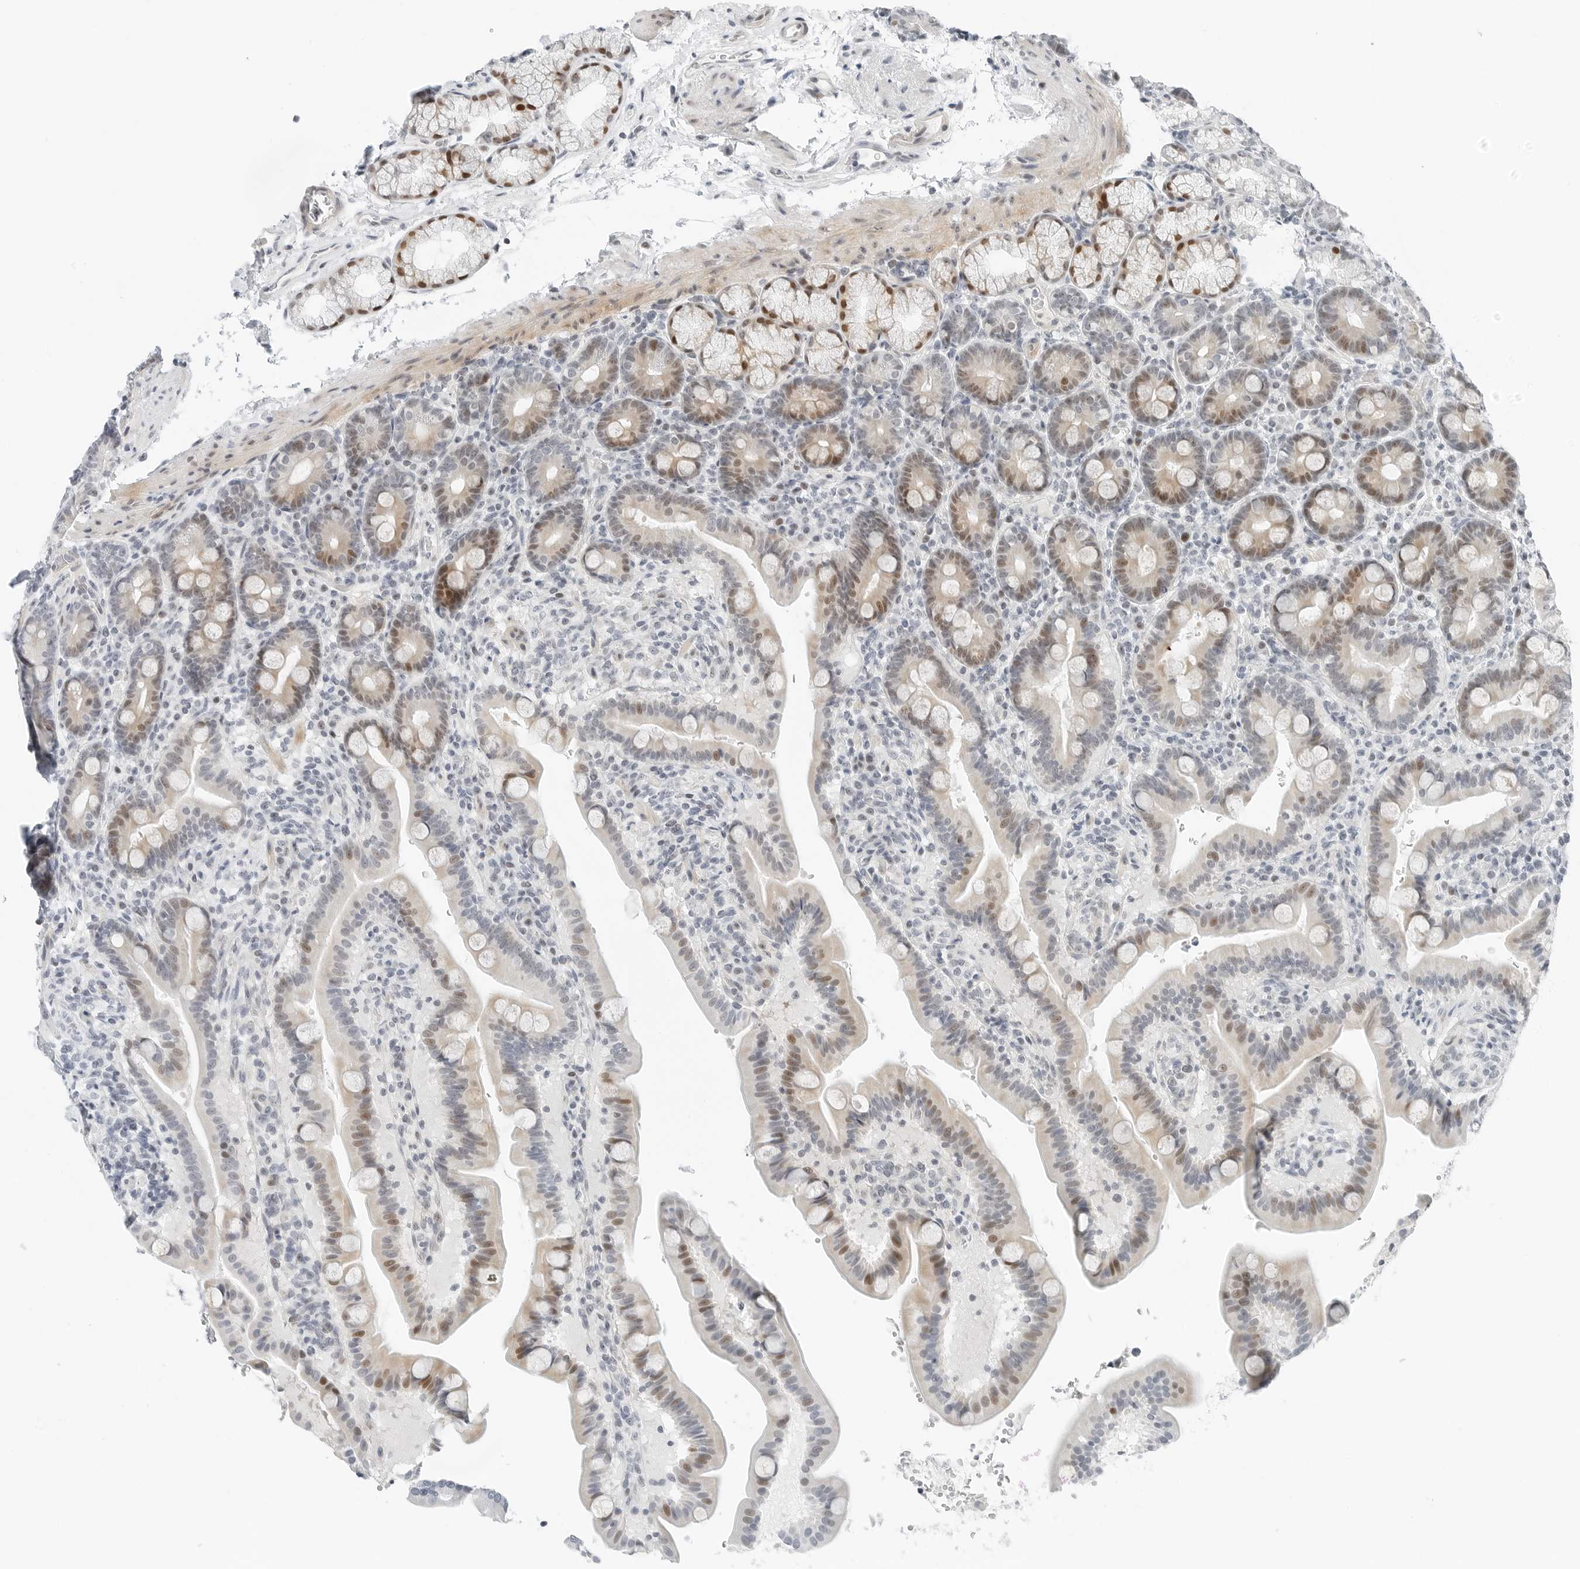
{"staining": {"intensity": "weak", "quantity": "25%-75%", "location": "nuclear"}, "tissue": "duodenum", "cell_type": "Glandular cells", "image_type": "normal", "snomed": [{"axis": "morphology", "description": "Normal tissue, NOS"}, {"axis": "topography", "description": "Duodenum"}], "caption": "Human duodenum stained for a protein (brown) demonstrates weak nuclear positive positivity in approximately 25%-75% of glandular cells.", "gene": "NTMT2", "patient": {"sex": "male", "age": 54}}